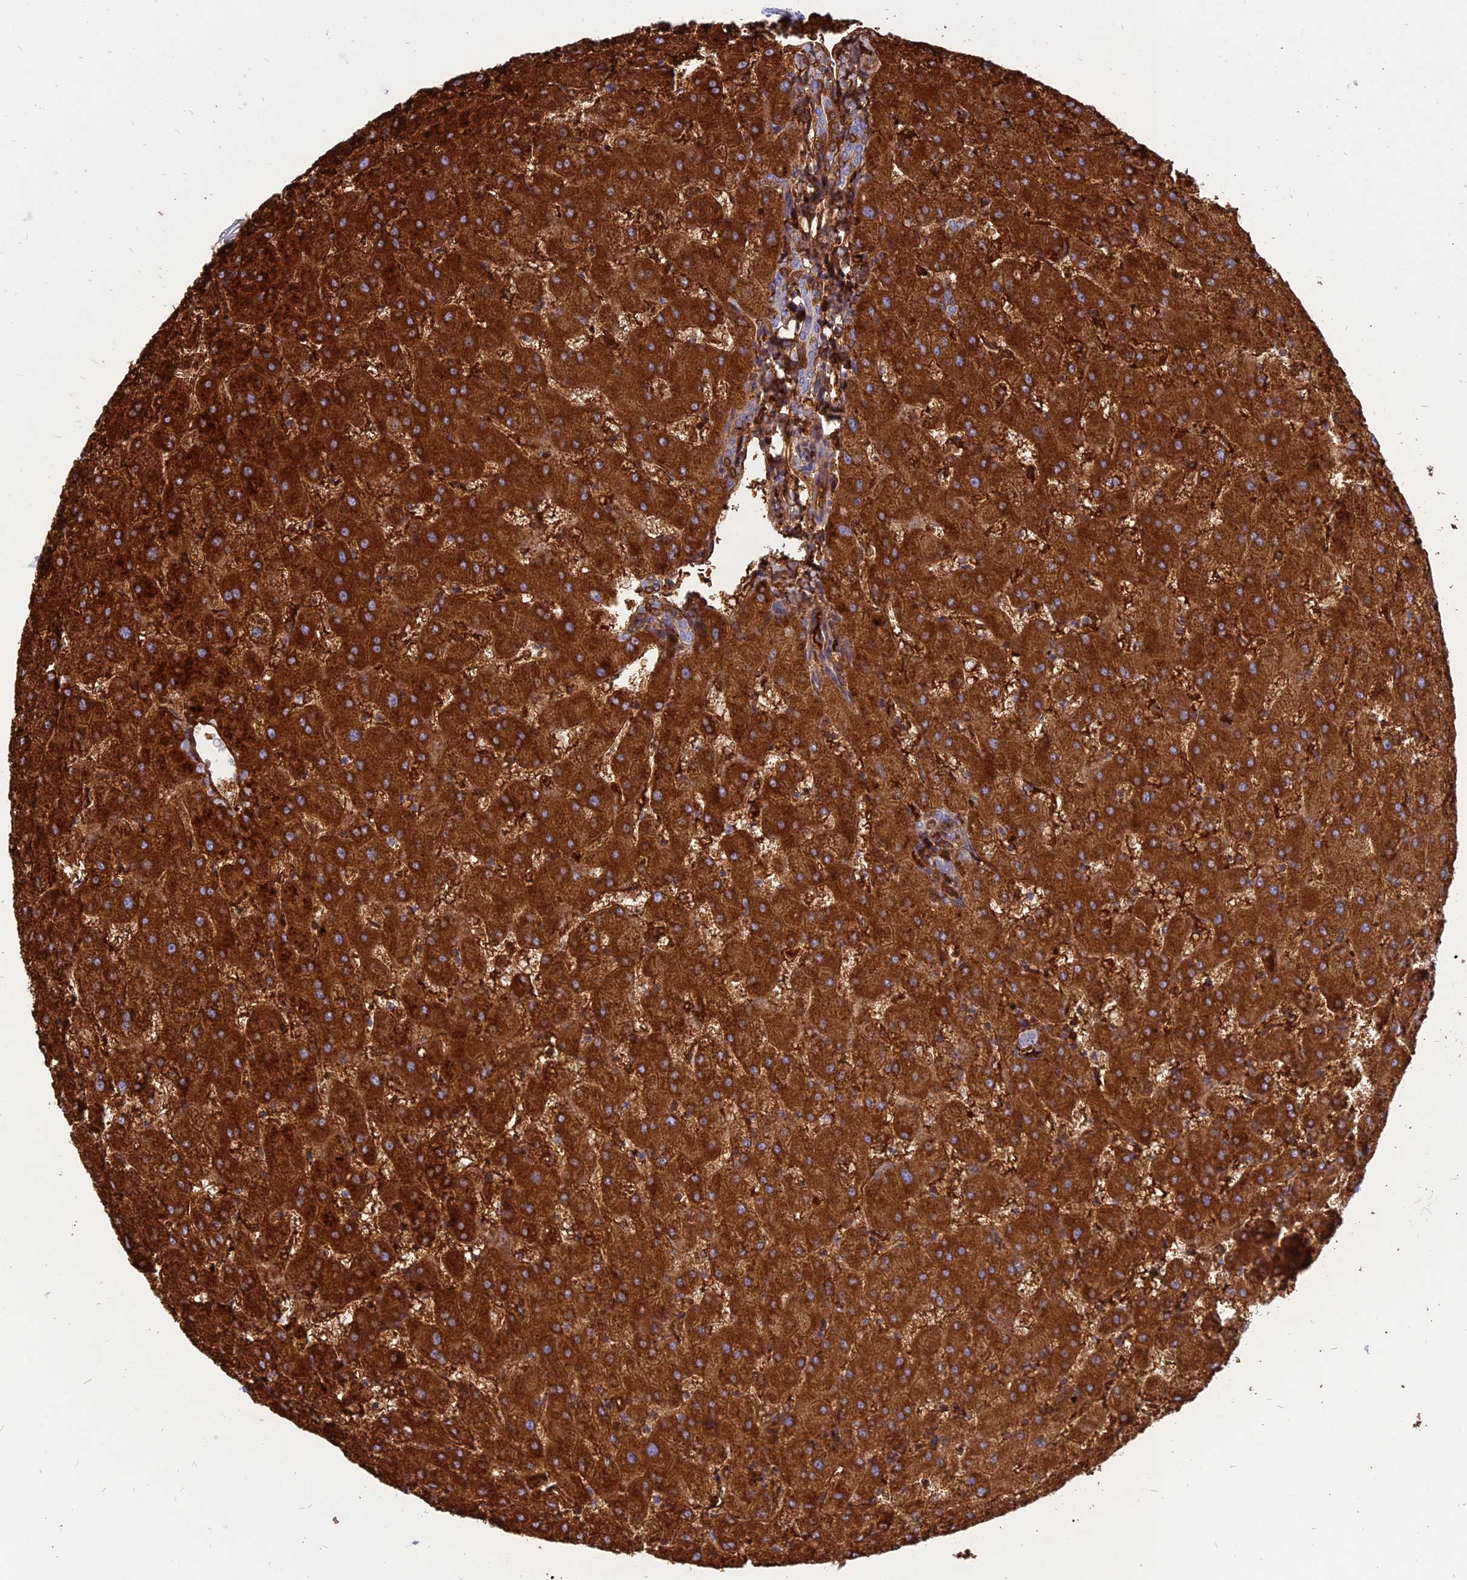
{"staining": {"intensity": "weak", "quantity": "<25%", "location": "cytoplasmic/membranous"}, "tissue": "liver", "cell_type": "Cholangiocytes", "image_type": "normal", "snomed": [{"axis": "morphology", "description": "Normal tissue, NOS"}, {"axis": "topography", "description": "Liver"}], "caption": "Histopathology image shows no significant protein staining in cholangiocytes of unremarkable liver.", "gene": "HHAT", "patient": {"sex": "female", "age": 63}}